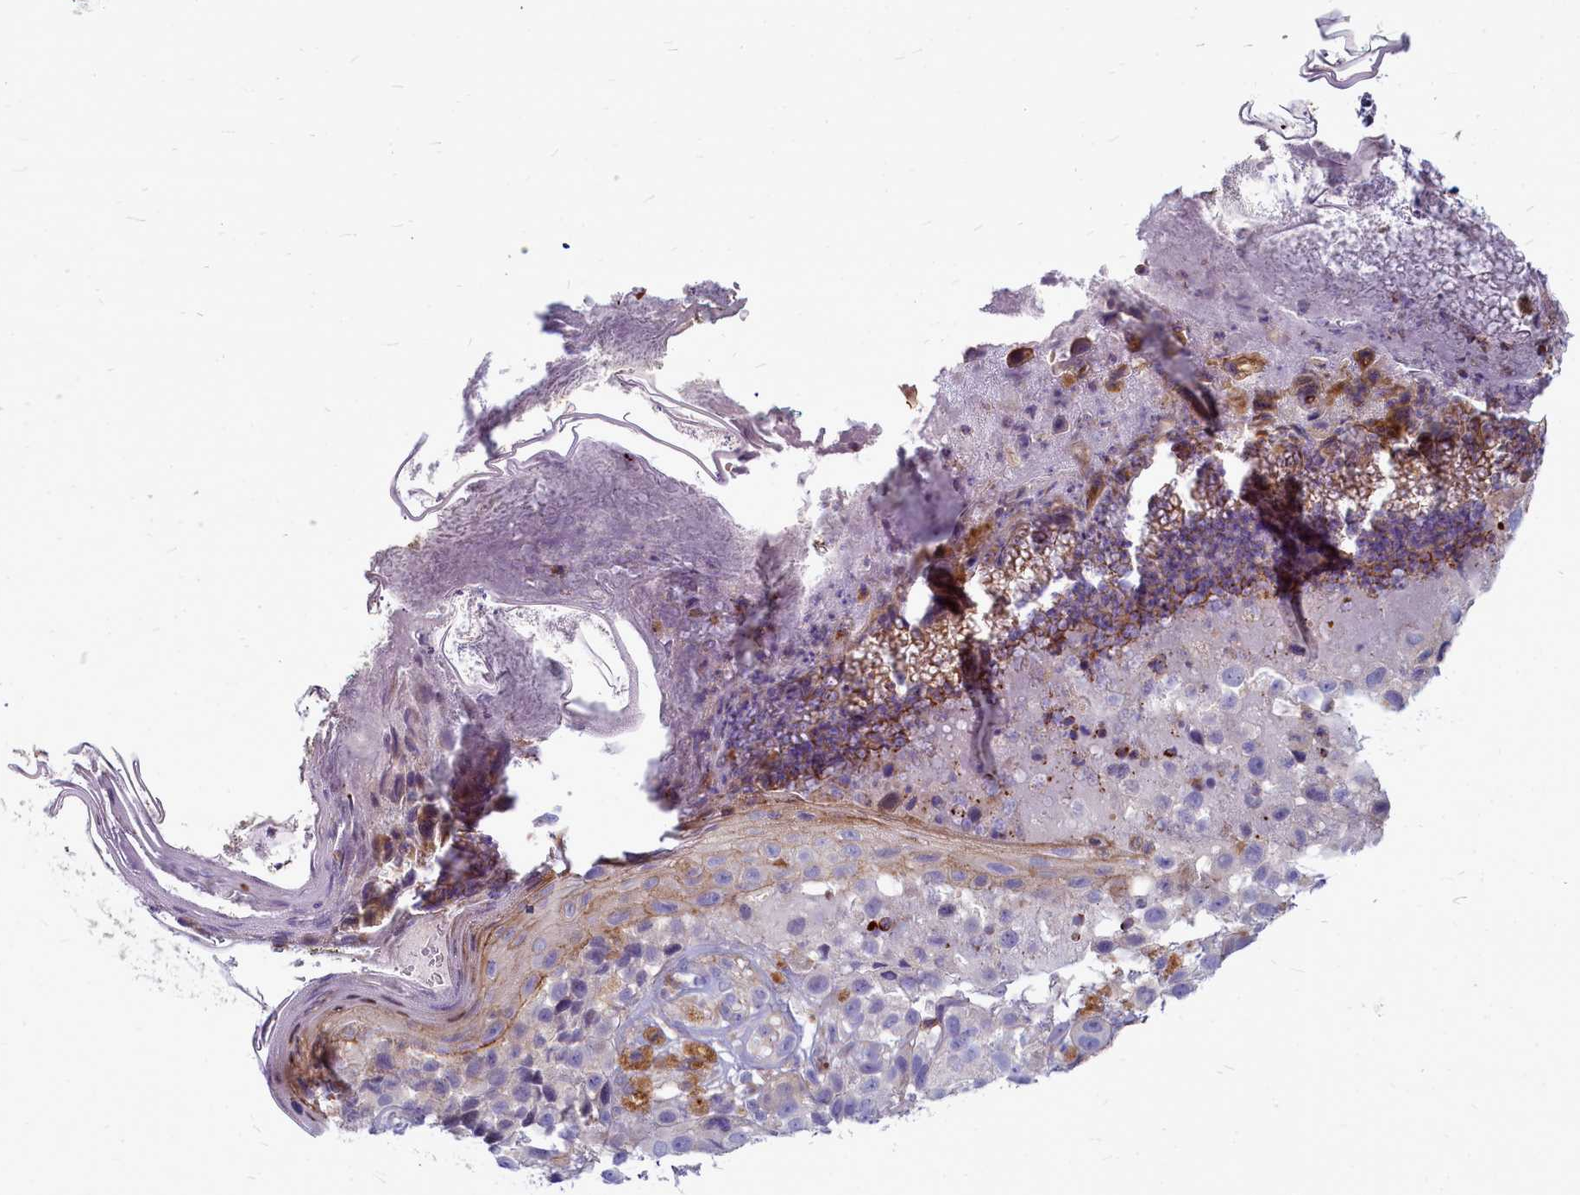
{"staining": {"intensity": "negative", "quantity": "none", "location": "none"}, "tissue": "melanoma", "cell_type": "Tumor cells", "image_type": "cancer", "snomed": [{"axis": "morphology", "description": "Malignant melanoma, NOS"}, {"axis": "topography", "description": "Skin"}], "caption": "The photomicrograph exhibits no staining of tumor cells in malignant melanoma. Brightfield microscopy of immunohistochemistry stained with DAB (brown) and hematoxylin (blue), captured at high magnification.", "gene": "TTC5", "patient": {"sex": "male", "age": 38}}